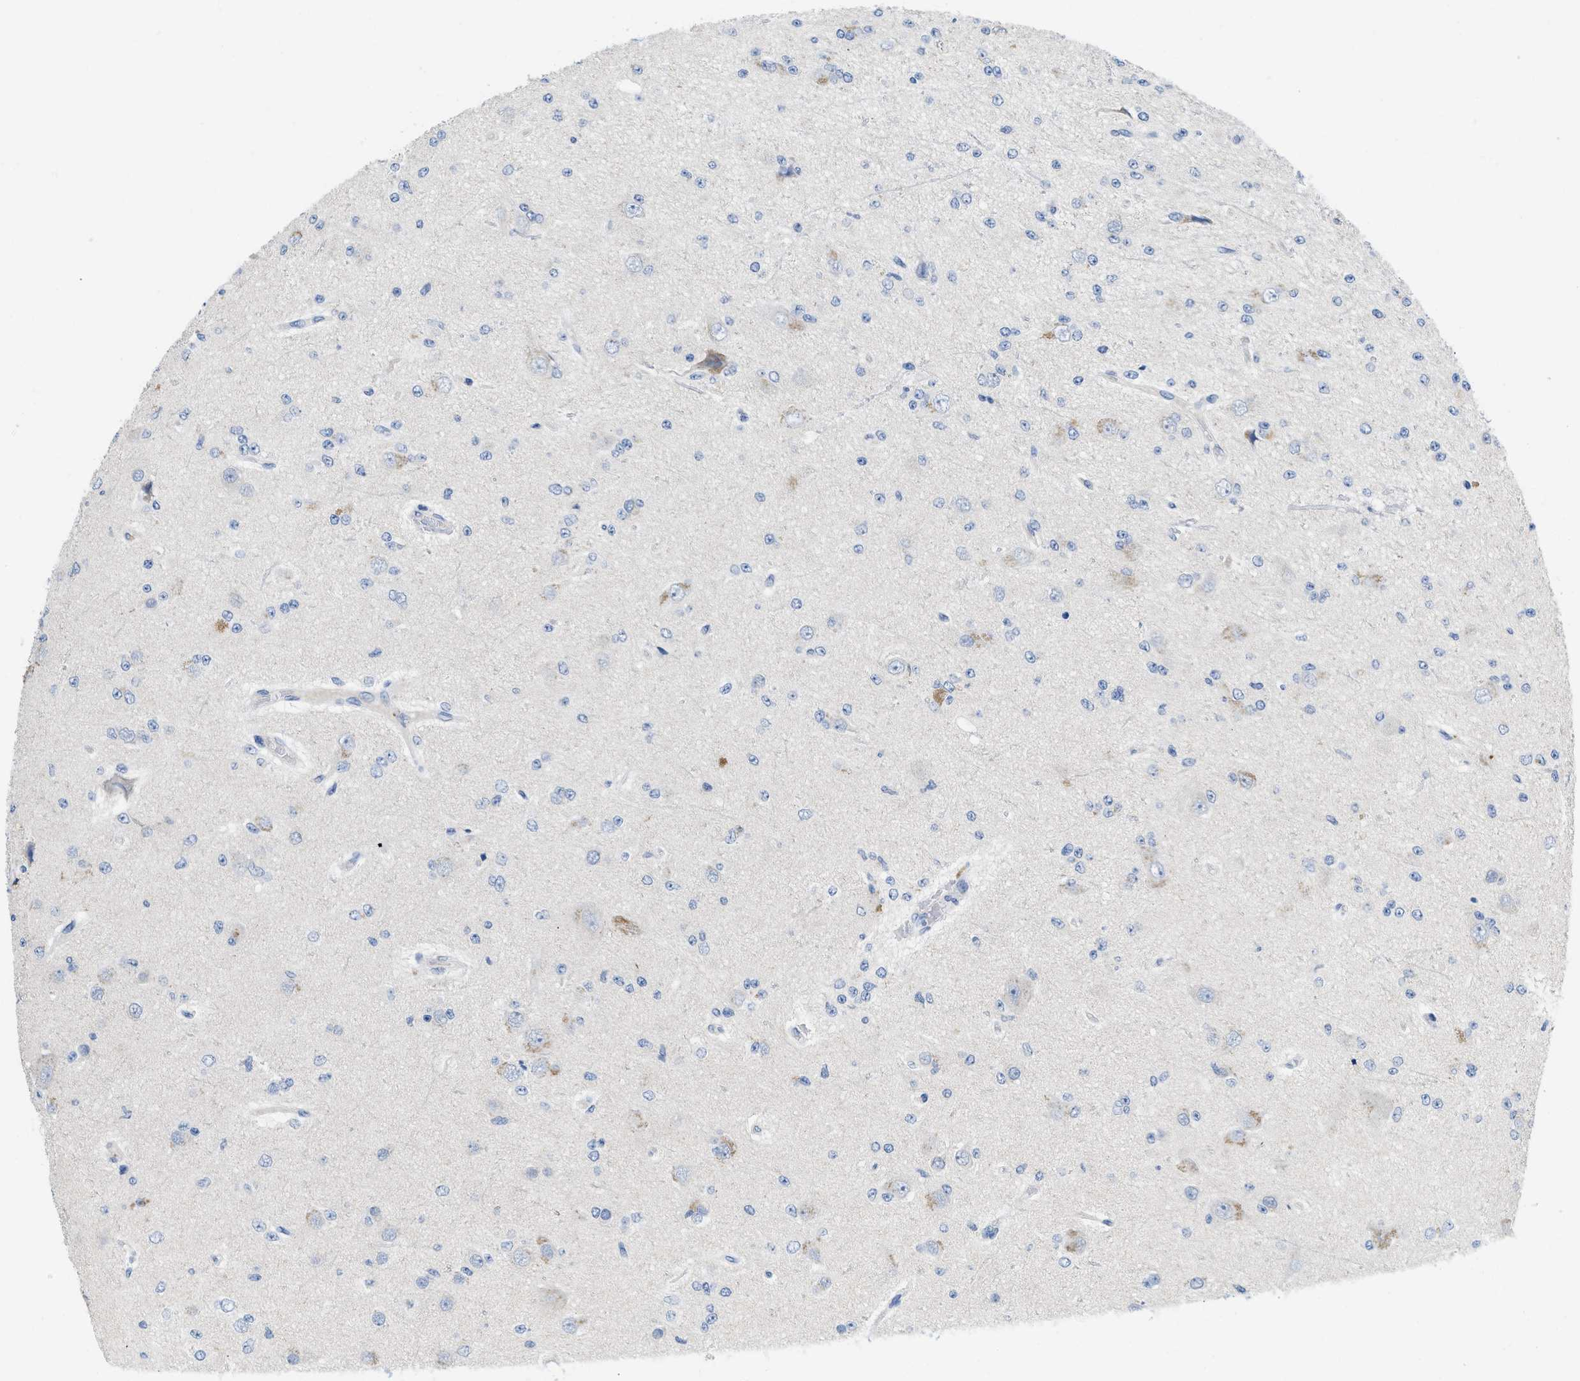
{"staining": {"intensity": "negative", "quantity": "none", "location": "none"}, "tissue": "glioma", "cell_type": "Tumor cells", "image_type": "cancer", "snomed": [{"axis": "morphology", "description": "Glioma, malignant, Low grade"}, {"axis": "topography", "description": "Brain"}], "caption": "A histopathology image of human malignant low-grade glioma is negative for staining in tumor cells.", "gene": "PYY", "patient": {"sex": "male", "age": 38}}